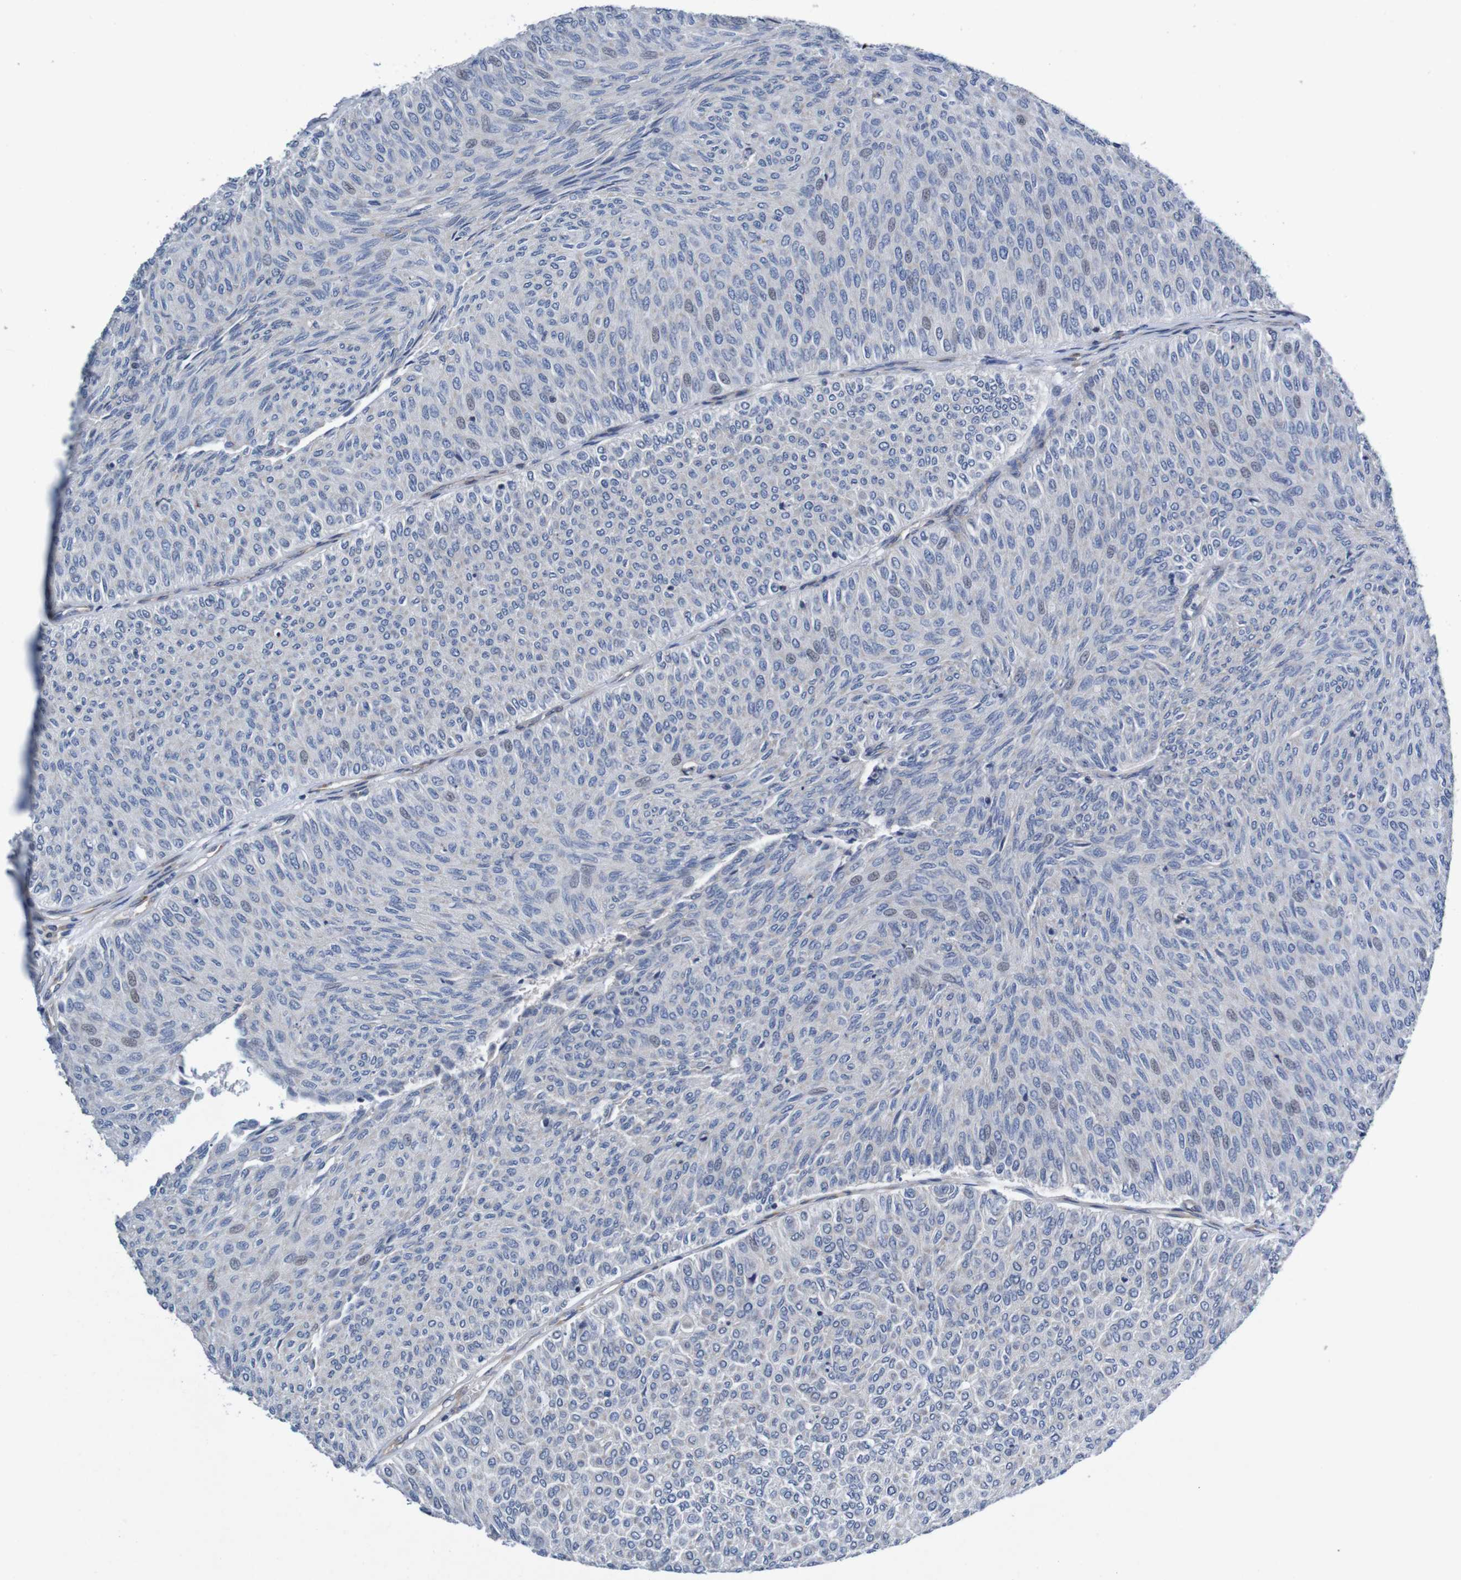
{"staining": {"intensity": "weak", "quantity": "<25%", "location": "nuclear"}, "tissue": "urothelial cancer", "cell_type": "Tumor cells", "image_type": "cancer", "snomed": [{"axis": "morphology", "description": "Urothelial carcinoma, Low grade"}, {"axis": "topography", "description": "Urinary bladder"}], "caption": "This is an IHC histopathology image of urothelial carcinoma (low-grade). There is no positivity in tumor cells.", "gene": "CPED1", "patient": {"sex": "male", "age": 78}}